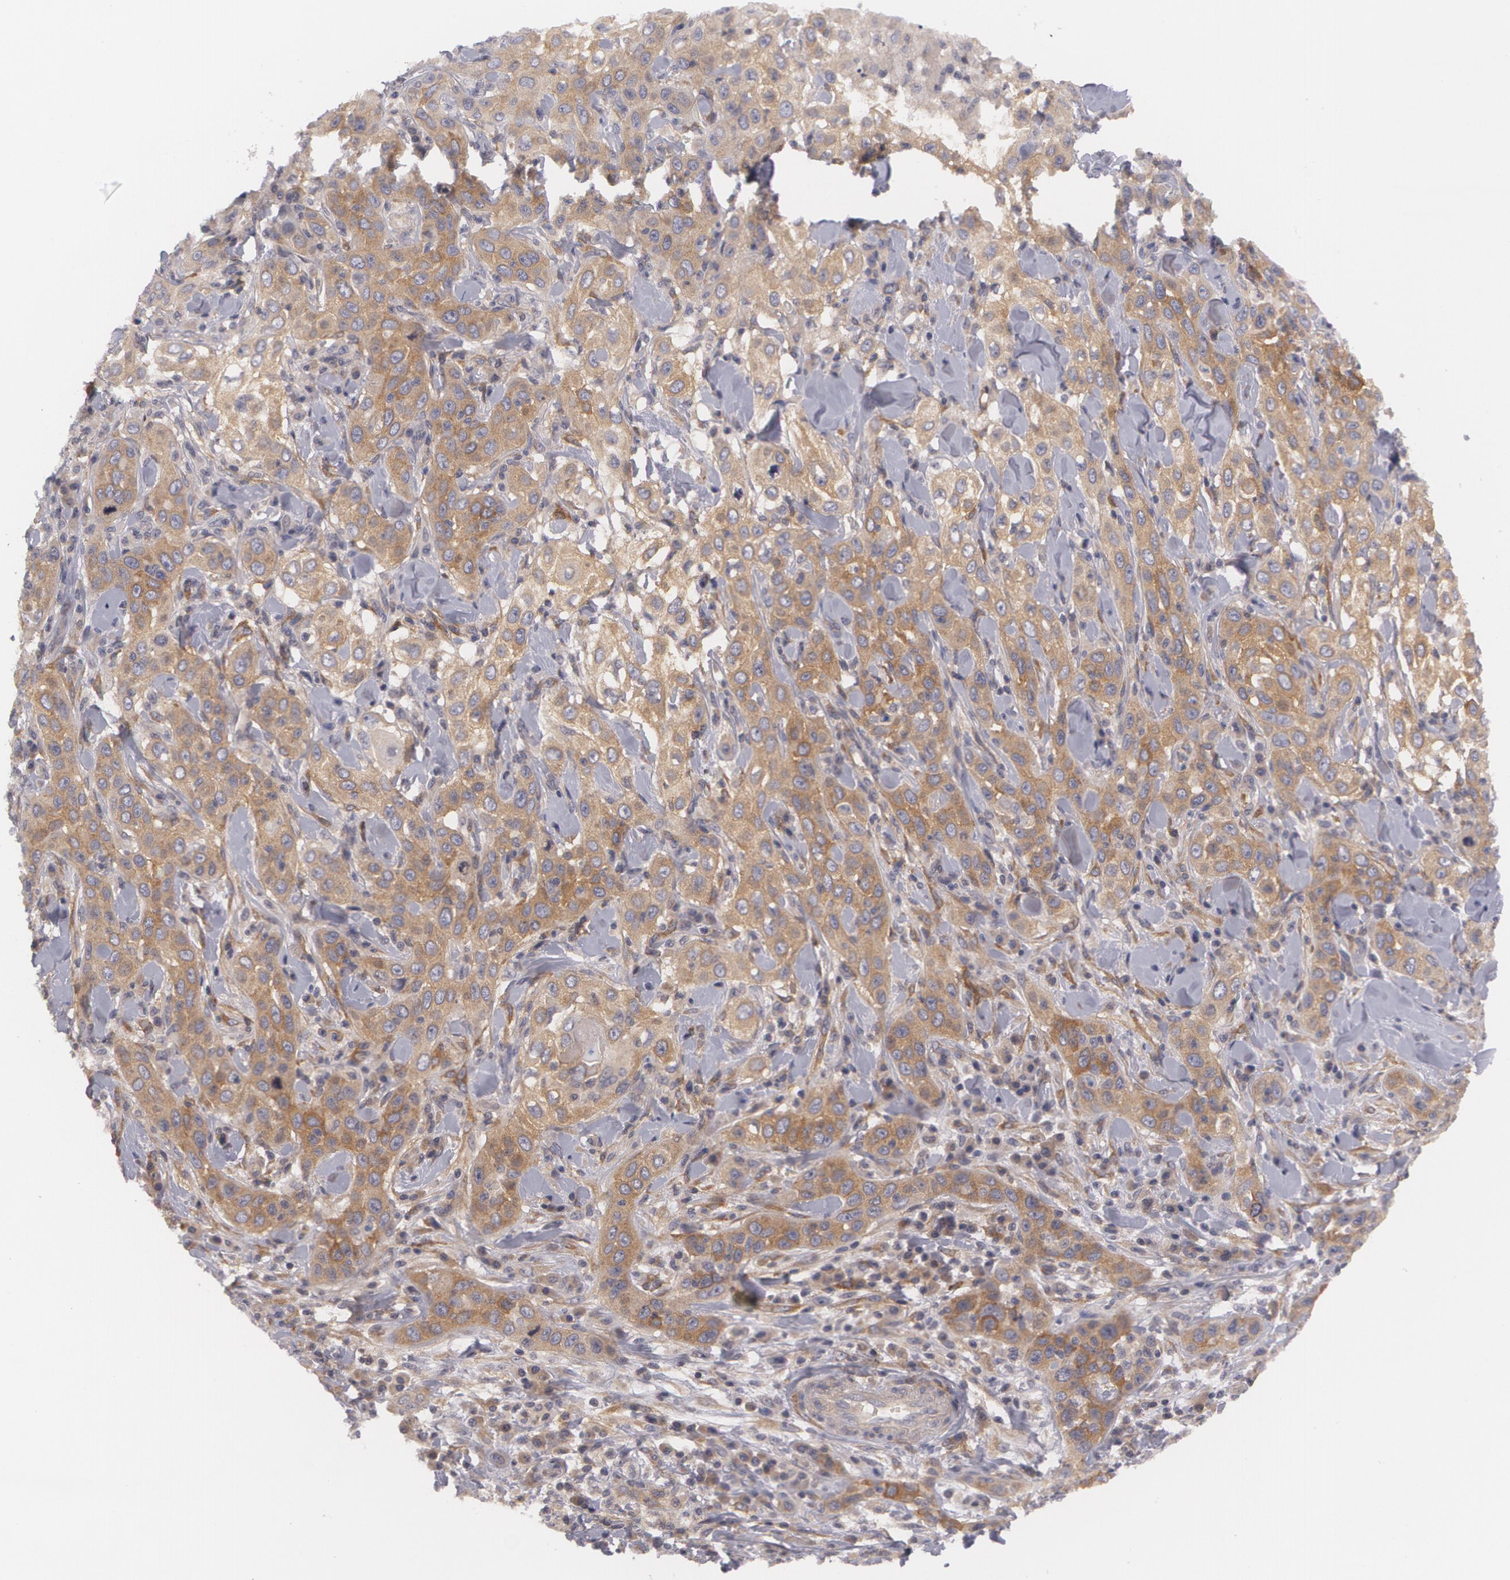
{"staining": {"intensity": "moderate", "quantity": ">75%", "location": "cytoplasmic/membranous"}, "tissue": "skin cancer", "cell_type": "Tumor cells", "image_type": "cancer", "snomed": [{"axis": "morphology", "description": "Squamous cell carcinoma, NOS"}, {"axis": "topography", "description": "Skin"}], "caption": "About >75% of tumor cells in skin squamous cell carcinoma reveal moderate cytoplasmic/membranous protein expression as visualized by brown immunohistochemical staining.", "gene": "CASK", "patient": {"sex": "male", "age": 84}}